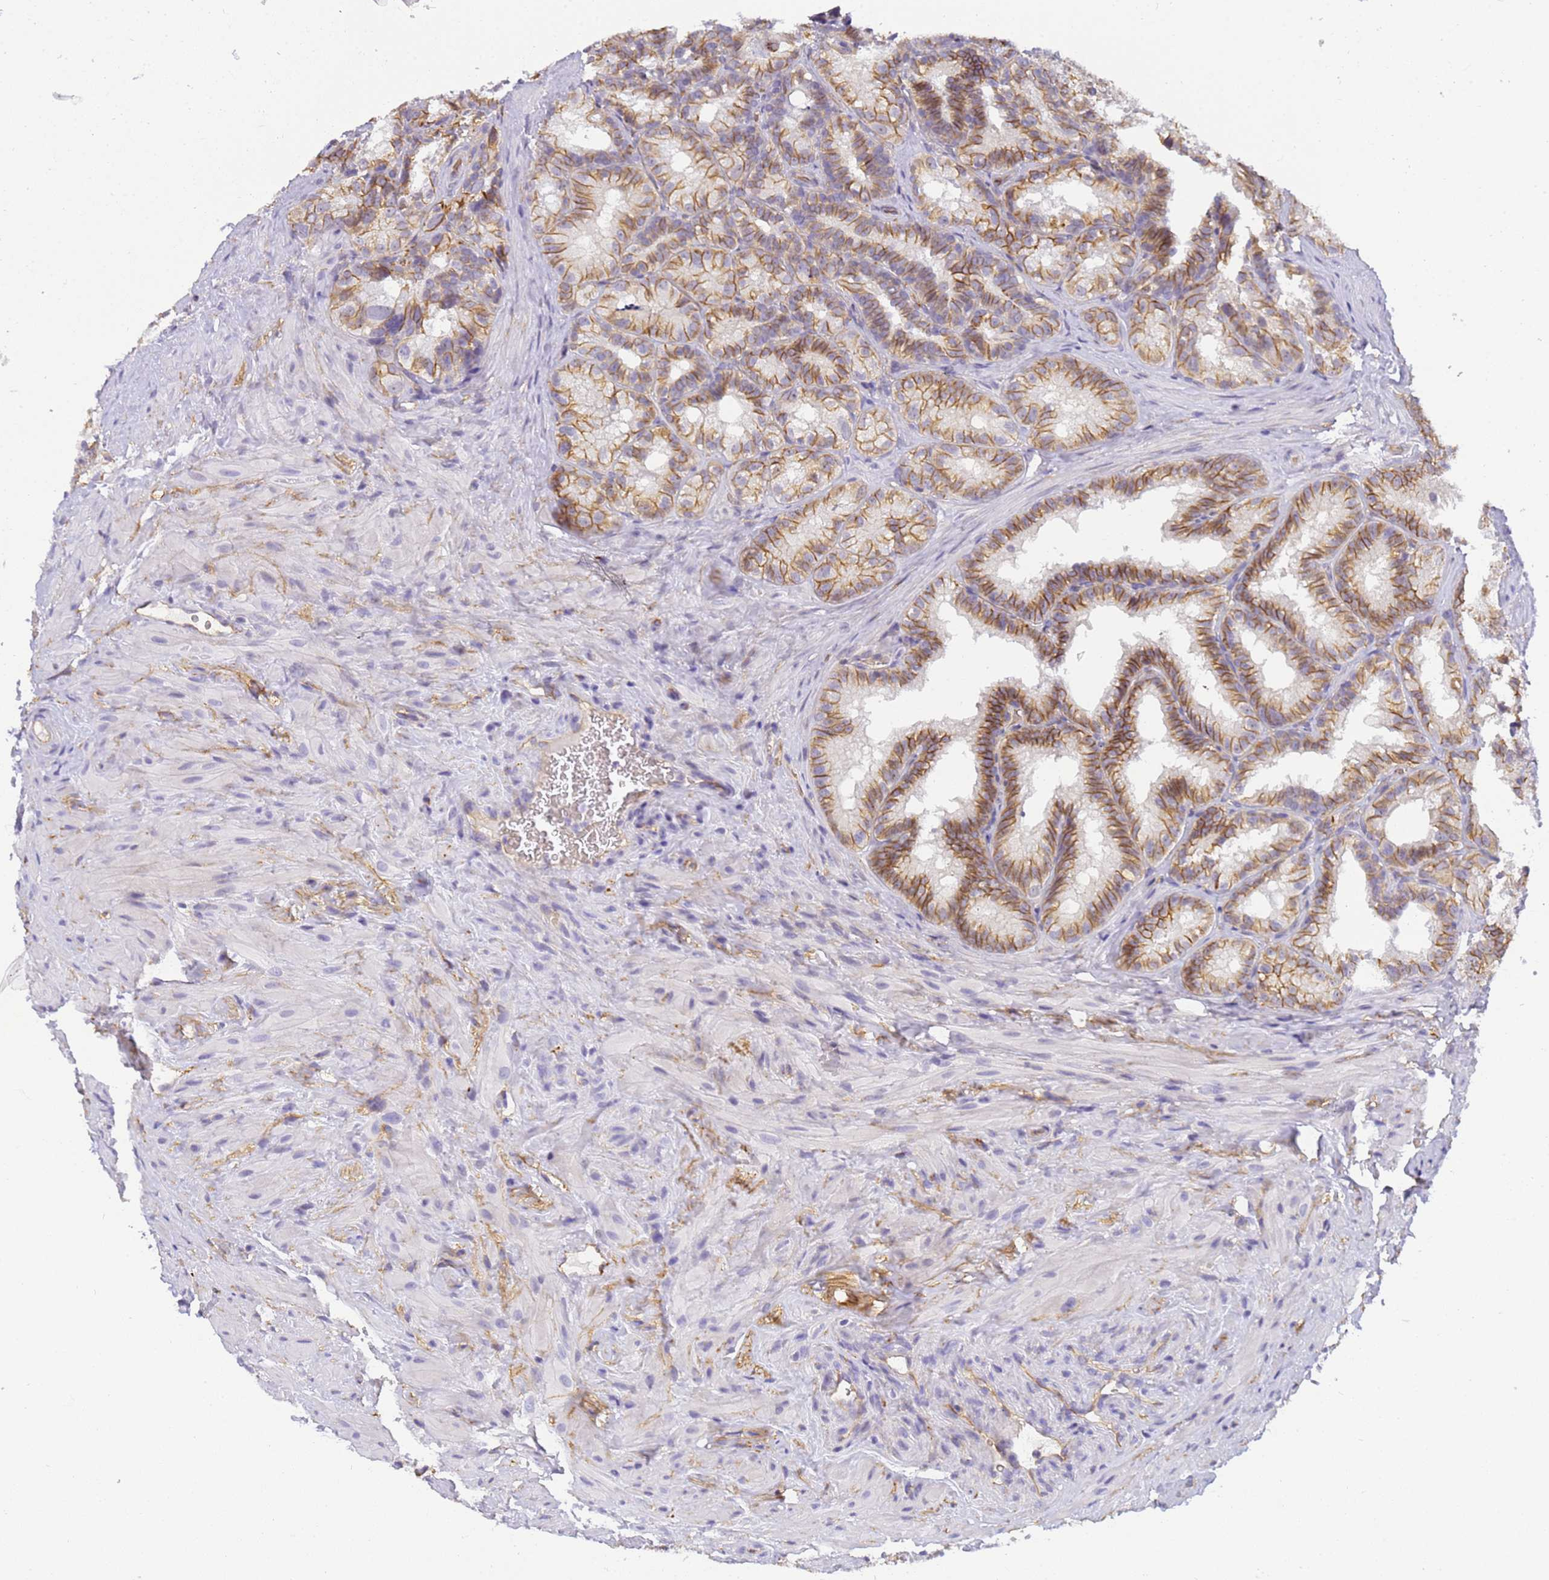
{"staining": {"intensity": "moderate", "quantity": ">75%", "location": "cytoplasmic/membranous"}, "tissue": "seminal vesicle", "cell_type": "Glandular cells", "image_type": "normal", "snomed": [{"axis": "morphology", "description": "Normal tissue, NOS"}, {"axis": "topography", "description": "Seminal veicle"}], "caption": "Approximately >75% of glandular cells in normal human seminal vesicle demonstrate moderate cytoplasmic/membranous protein staining as visualized by brown immunohistochemical staining.", "gene": "GON4L", "patient": {"sex": "male", "age": 60}}